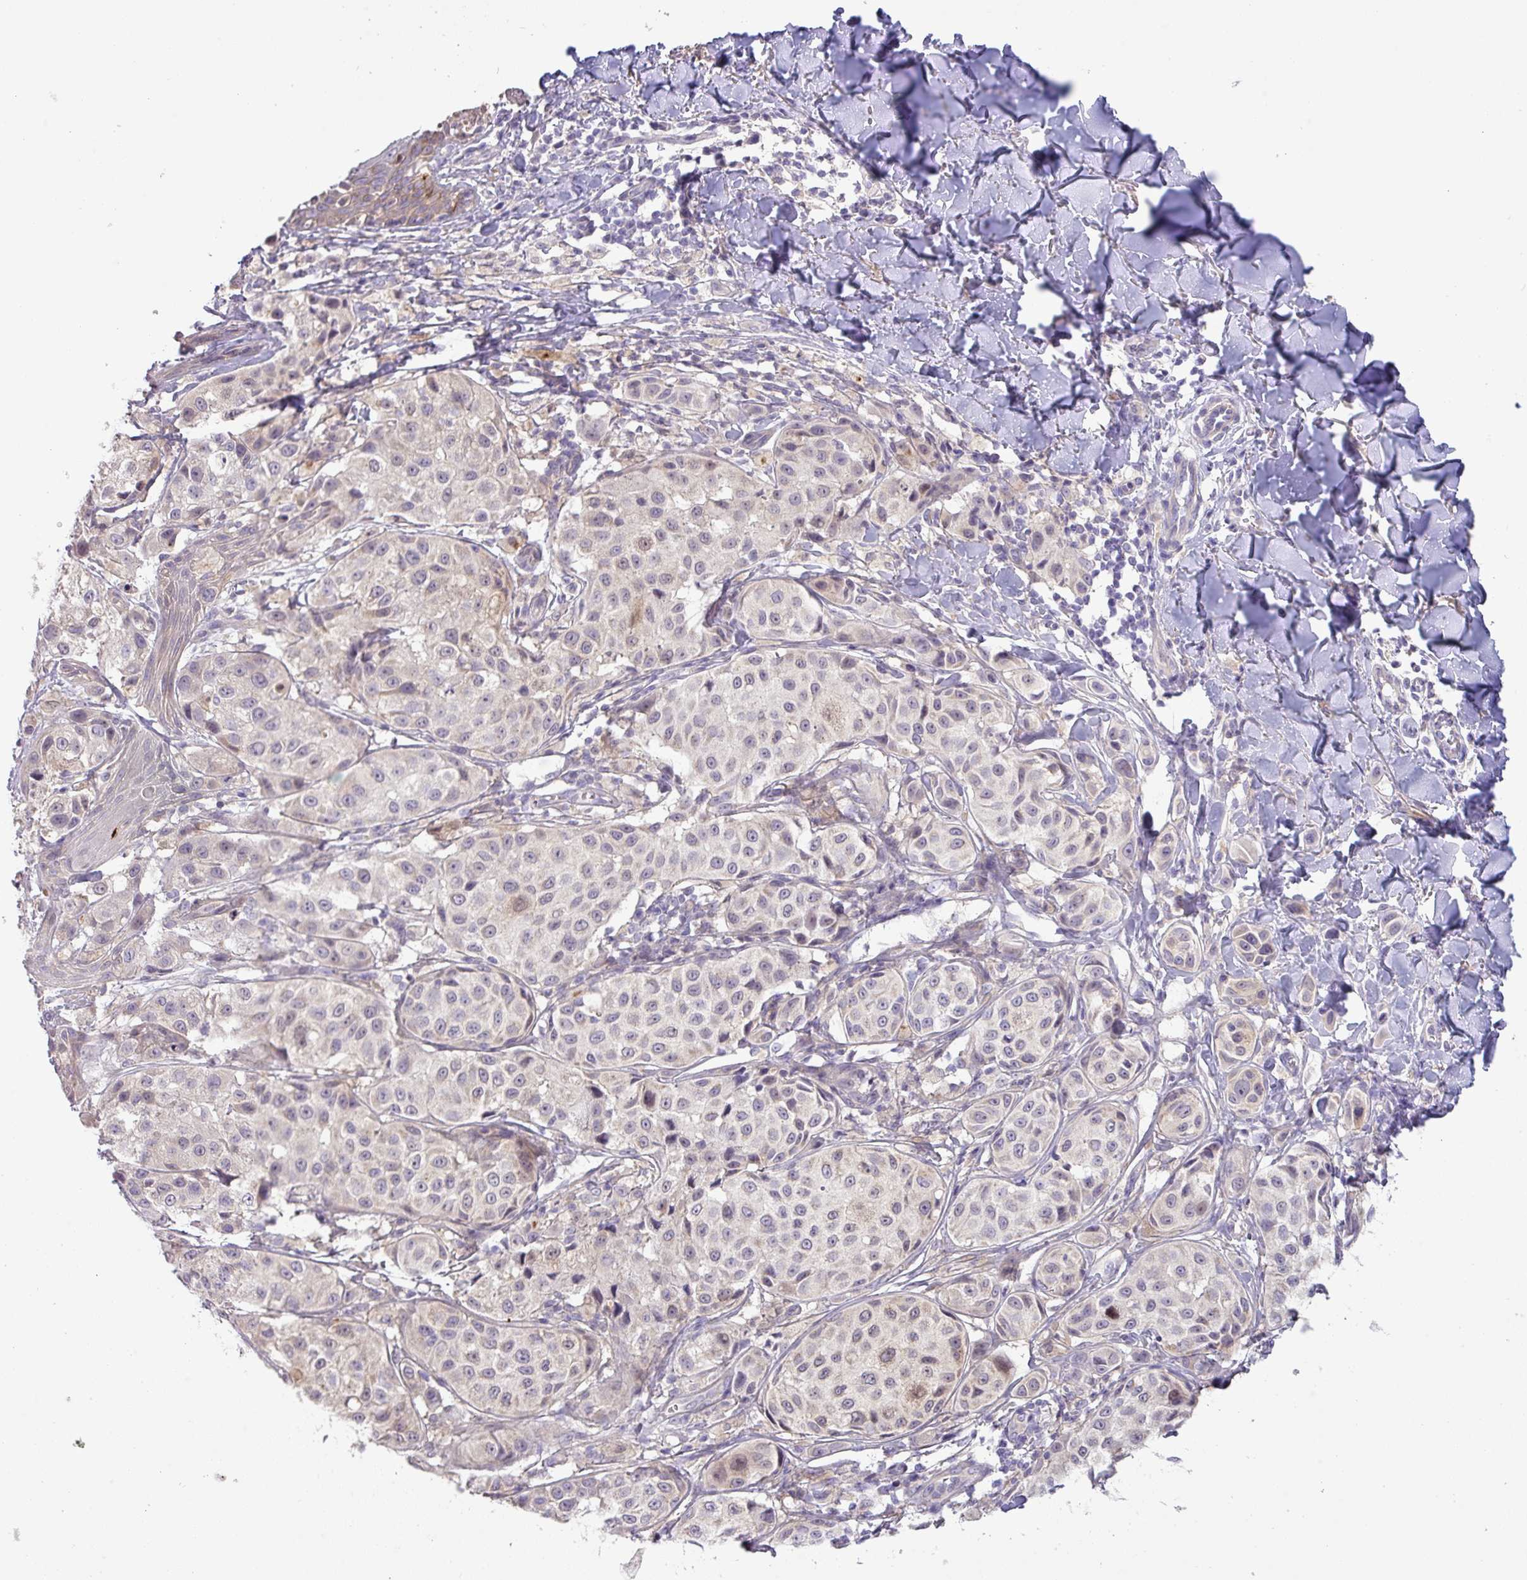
{"staining": {"intensity": "negative", "quantity": "none", "location": "none"}, "tissue": "melanoma", "cell_type": "Tumor cells", "image_type": "cancer", "snomed": [{"axis": "morphology", "description": "Malignant melanoma, NOS"}, {"axis": "topography", "description": "Skin"}], "caption": "Immunohistochemistry (IHC) of human malignant melanoma displays no positivity in tumor cells. Brightfield microscopy of IHC stained with DAB (3,3'-diaminobenzidine) (brown) and hematoxylin (blue), captured at high magnification.", "gene": "GALNT12", "patient": {"sex": "male", "age": 39}}